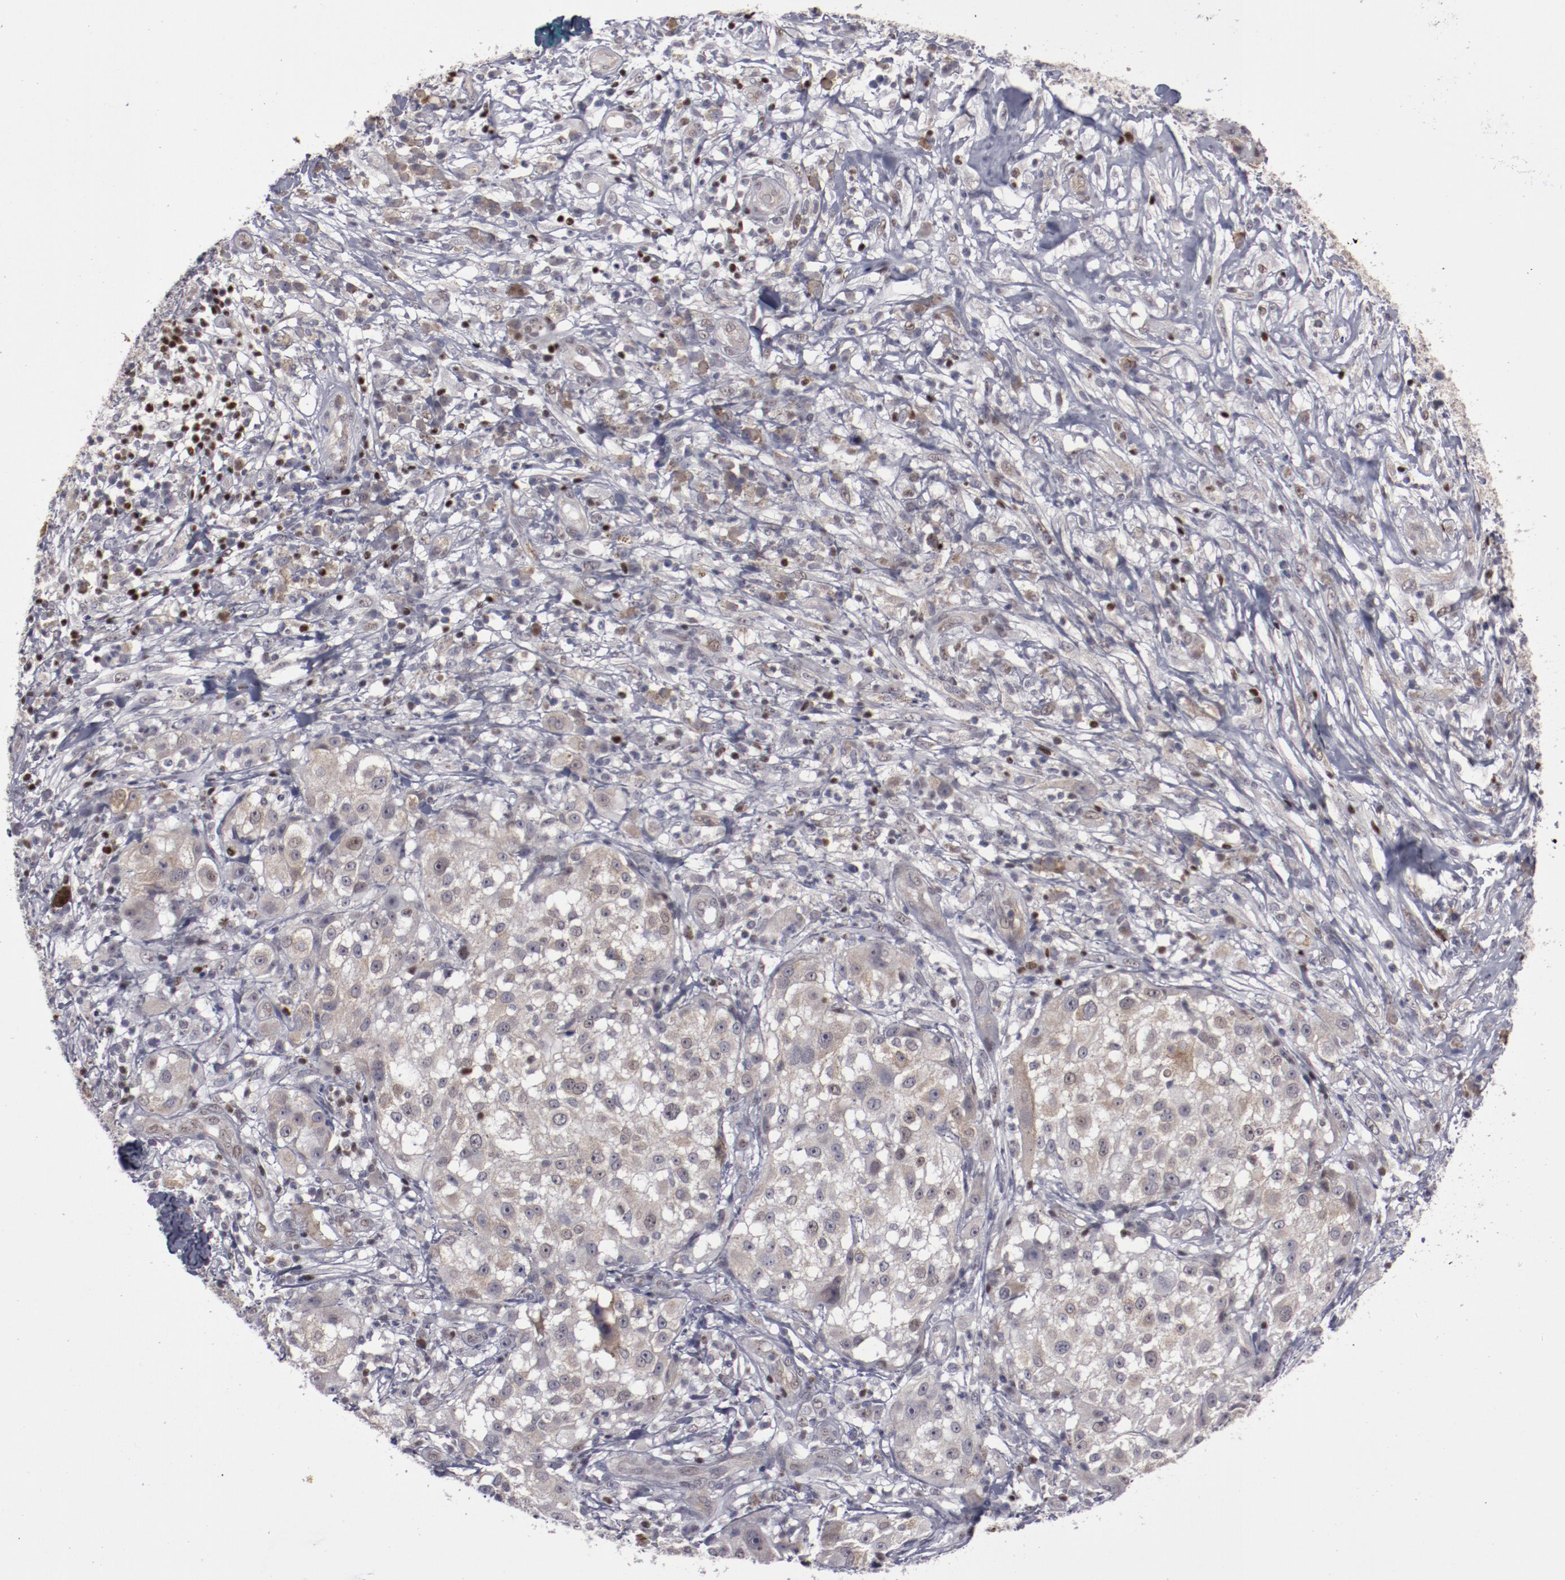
{"staining": {"intensity": "negative", "quantity": "none", "location": "none"}, "tissue": "melanoma", "cell_type": "Tumor cells", "image_type": "cancer", "snomed": [{"axis": "morphology", "description": "Necrosis, NOS"}, {"axis": "morphology", "description": "Malignant melanoma, NOS"}, {"axis": "topography", "description": "Skin"}], "caption": "Immunohistochemical staining of human melanoma demonstrates no significant positivity in tumor cells.", "gene": "LEF1", "patient": {"sex": "female", "age": 87}}